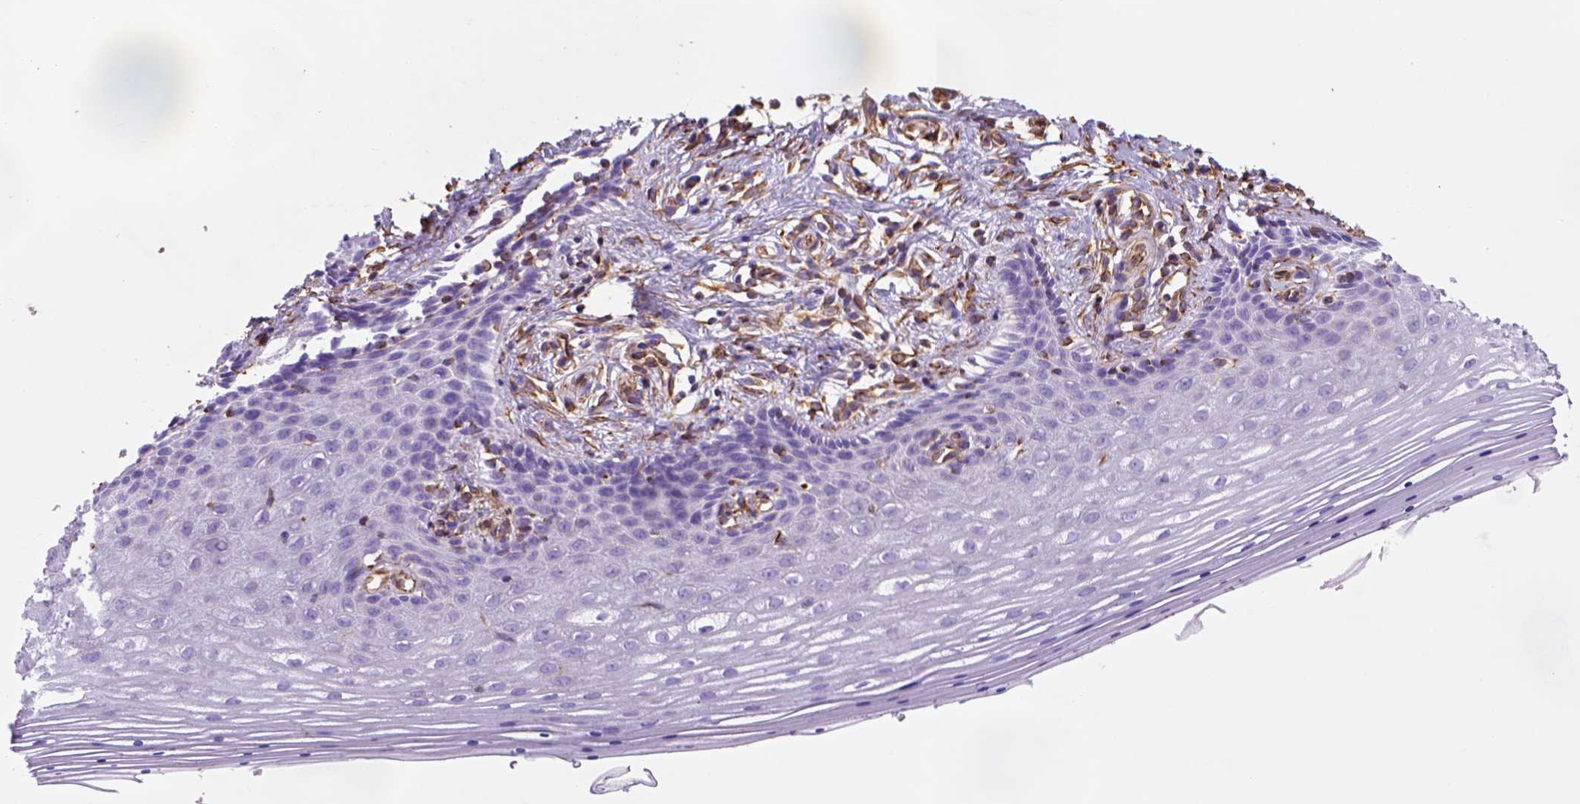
{"staining": {"intensity": "negative", "quantity": "none", "location": "none"}, "tissue": "vagina", "cell_type": "Squamous epithelial cells", "image_type": "normal", "snomed": [{"axis": "morphology", "description": "Normal tissue, NOS"}, {"axis": "topography", "description": "Vagina"}], "caption": "Vagina was stained to show a protein in brown. There is no significant positivity in squamous epithelial cells. (Brightfield microscopy of DAB (3,3'-diaminobenzidine) IHC at high magnification).", "gene": "ZZZ3", "patient": {"sex": "female", "age": 42}}